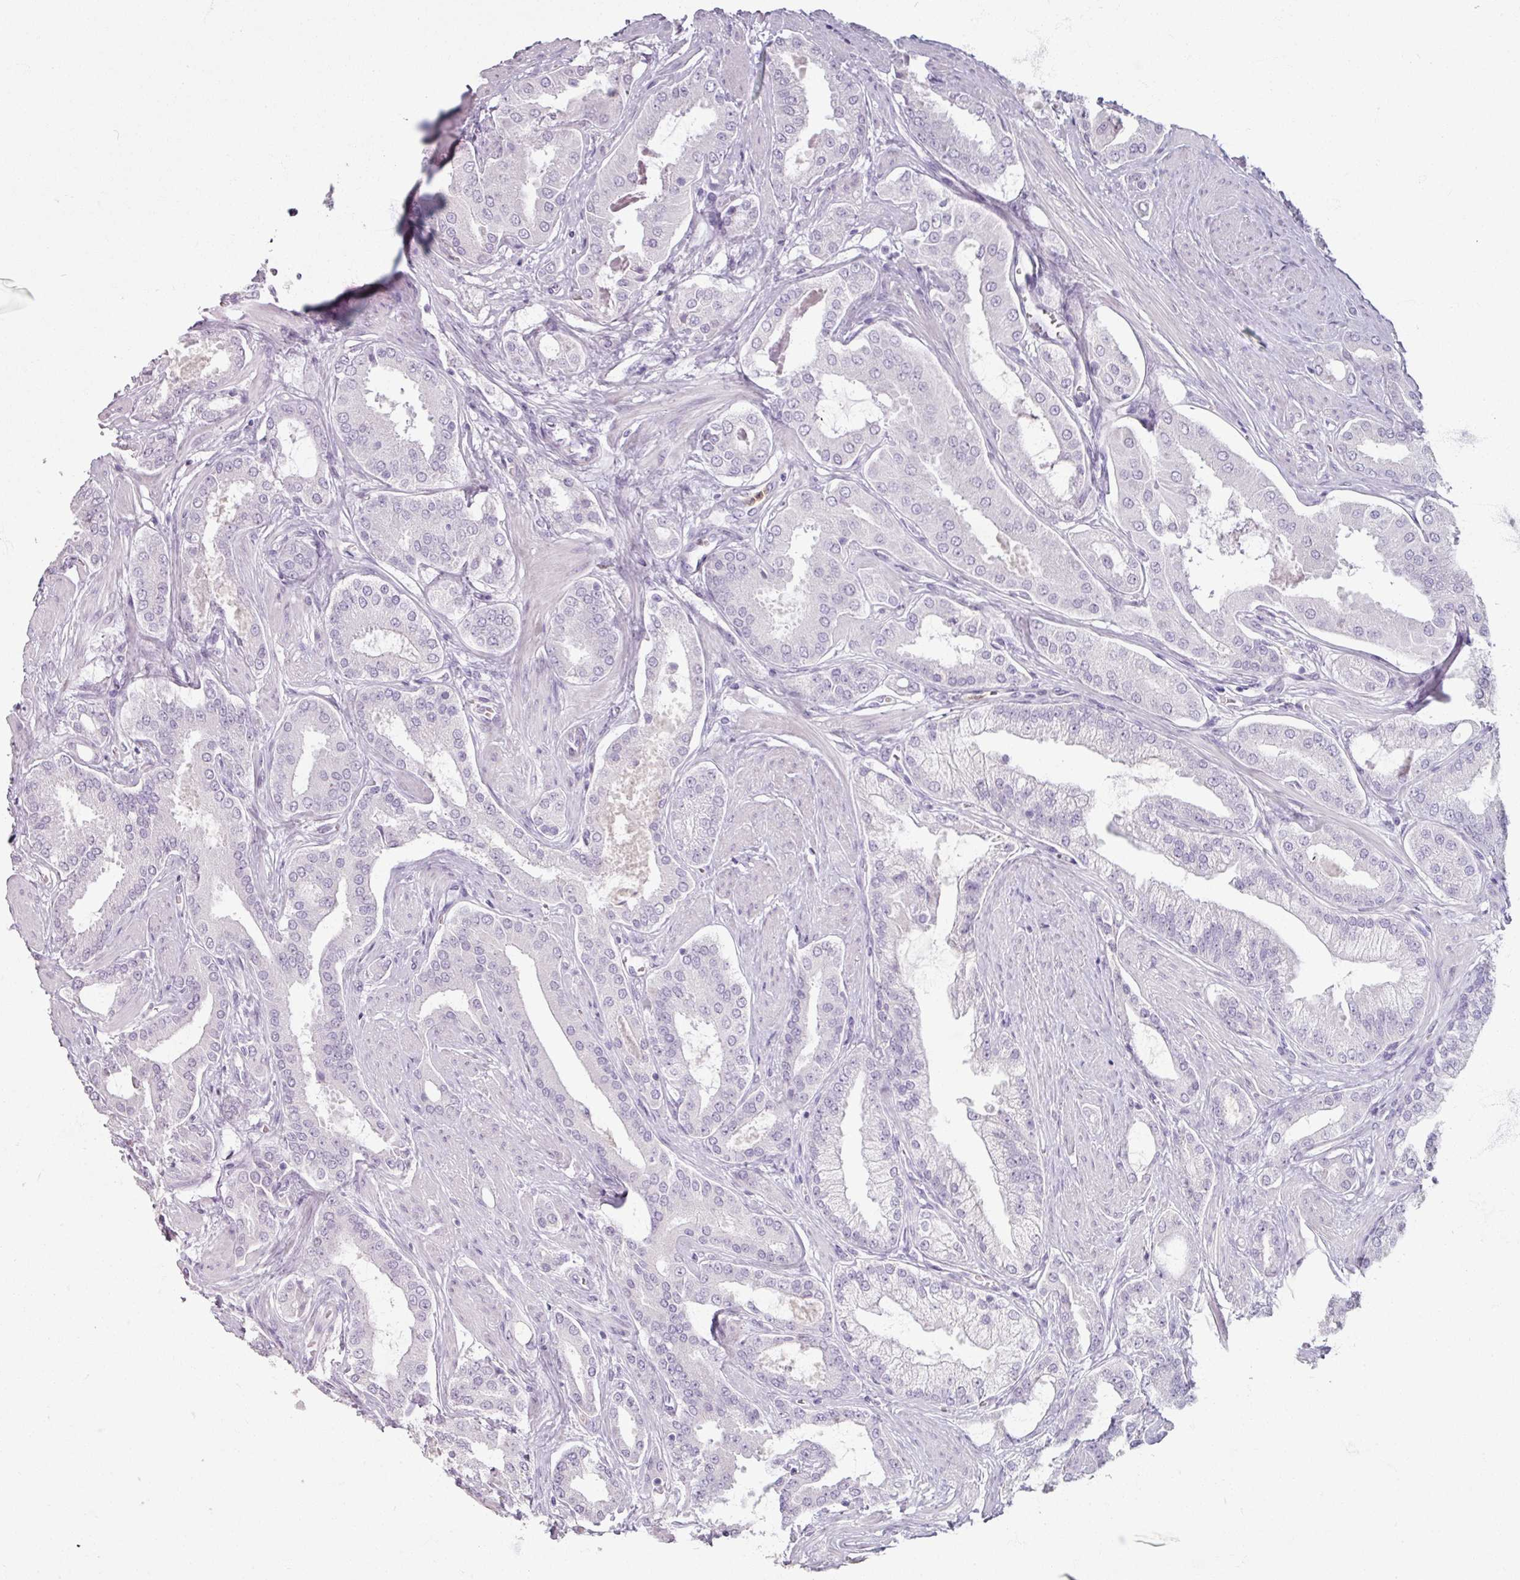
{"staining": {"intensity": "negative", "quantity": "none", "location": "none"}, "tissue": "prostate cancer", "cell_type": "Tumor cells", "image_type": "cancer", "snomed": [{"axis": "morphology", "description": "Adenocarcinoma, Low grade"}, {"axis": "topography", "description": "Prostate"}], "caption": "IHC histopathology image of neoplastic tissue: human prostate cancer (adenocarcinoma (low-grade)) stained with DAB displays no significant protein positivity in tumor cells.", "gene": "ARG1", "patient": {"sex": "male", "age": 42}}